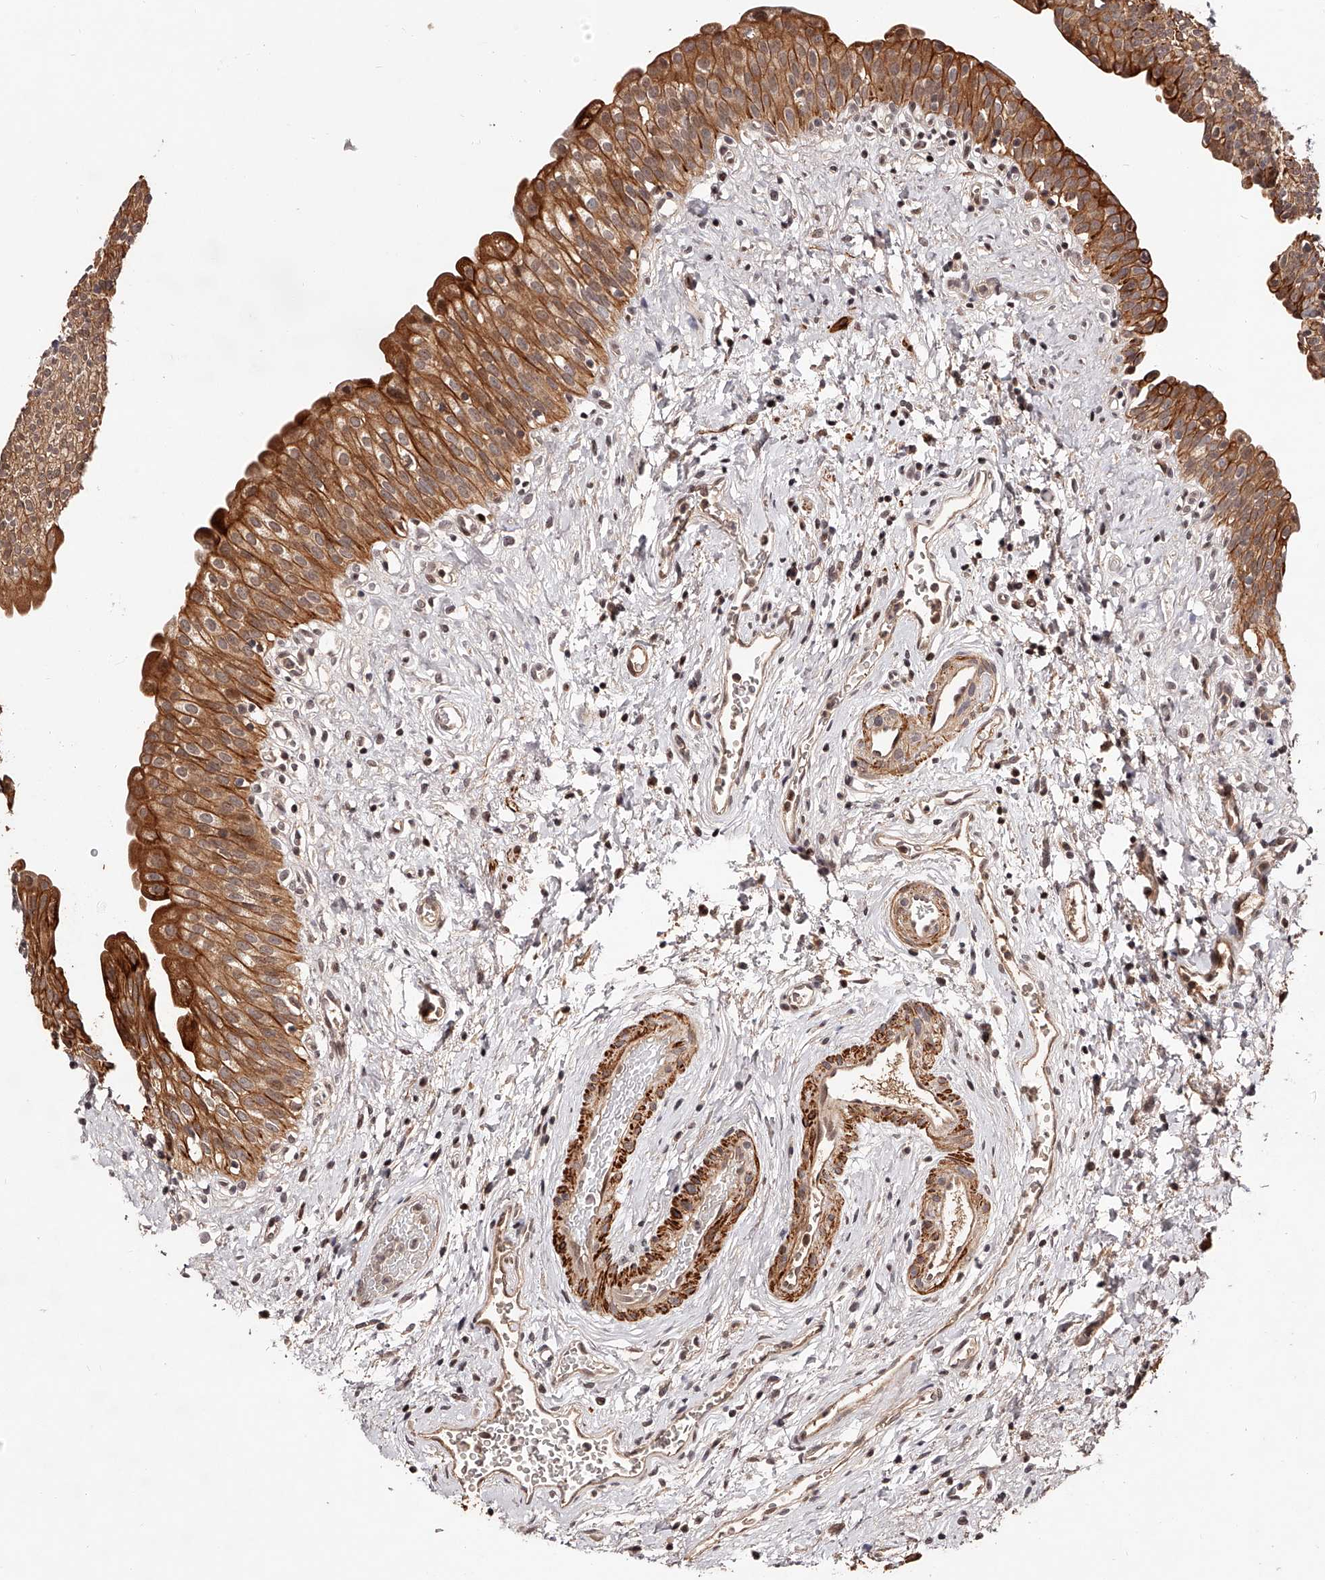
{"staining": {"intensity": "moderate", "quantity": ">75%", "location": "cytoplasmic/membranous"}, "tissue": "urinary bladder", "cell_type": "Urothelial cells", "image_type": "normal", "snomed": [{"axis": "morphology", "description": "Normal tissue, NOS"}, {"axis": "topography", "description": "Urinary bladder"}], "caption": "An immunohistochemistry micrograph of normal tissue is shown. Protein staining in brown labels moderate cytoplasmic/membranous positivity in urinary bladder within urothelial cells. (Brightfield microscopy of DAB IHC at high magnification).", "gene": "CUL7", "patient": {"sex": "male", "age": 51}}